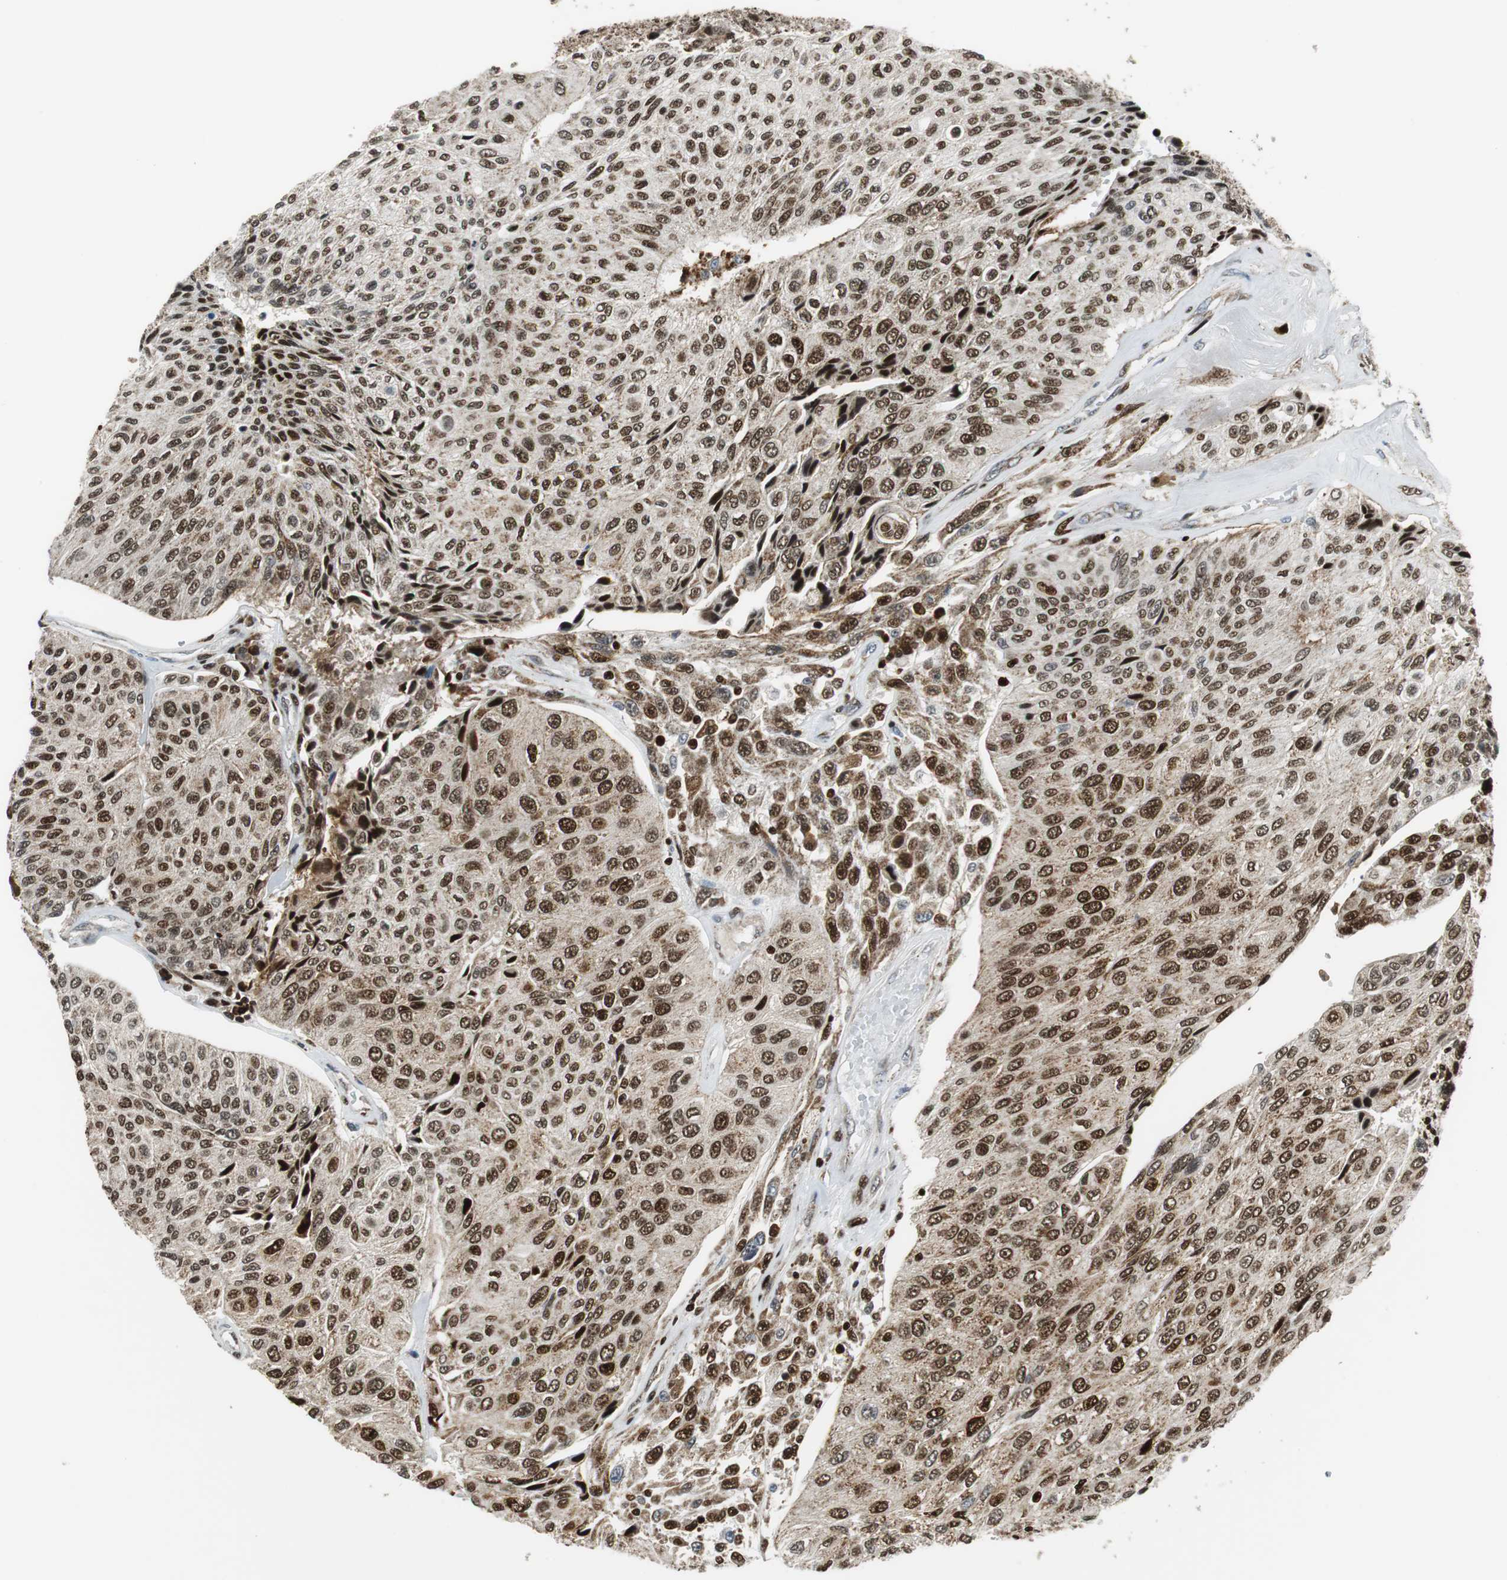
{"staining": {"intensity": "strong", "quantity": "25%-75%", "location": "nuclear"}, "tissue": "urothelial cancer", "cell_type": "Tumor cells", "image_type": "cancer", "snomed": [{"axis": "morphology", "description": "Urothelial carcinoma, High grade"}, {"axis": "topography", "description": "Urinary bladder"}], "caption": "High-magnification brightfield microscopy of urothelial carcinoma (high-grade) stained with DAB (brown) and counterstained with hematoxylin (blue). tumor cells exhibit strong nuclear staining is identified in approximately25%-75% of cells.", "gene": "HDAC1", "patient": {"sex": "male", "age": 66}}